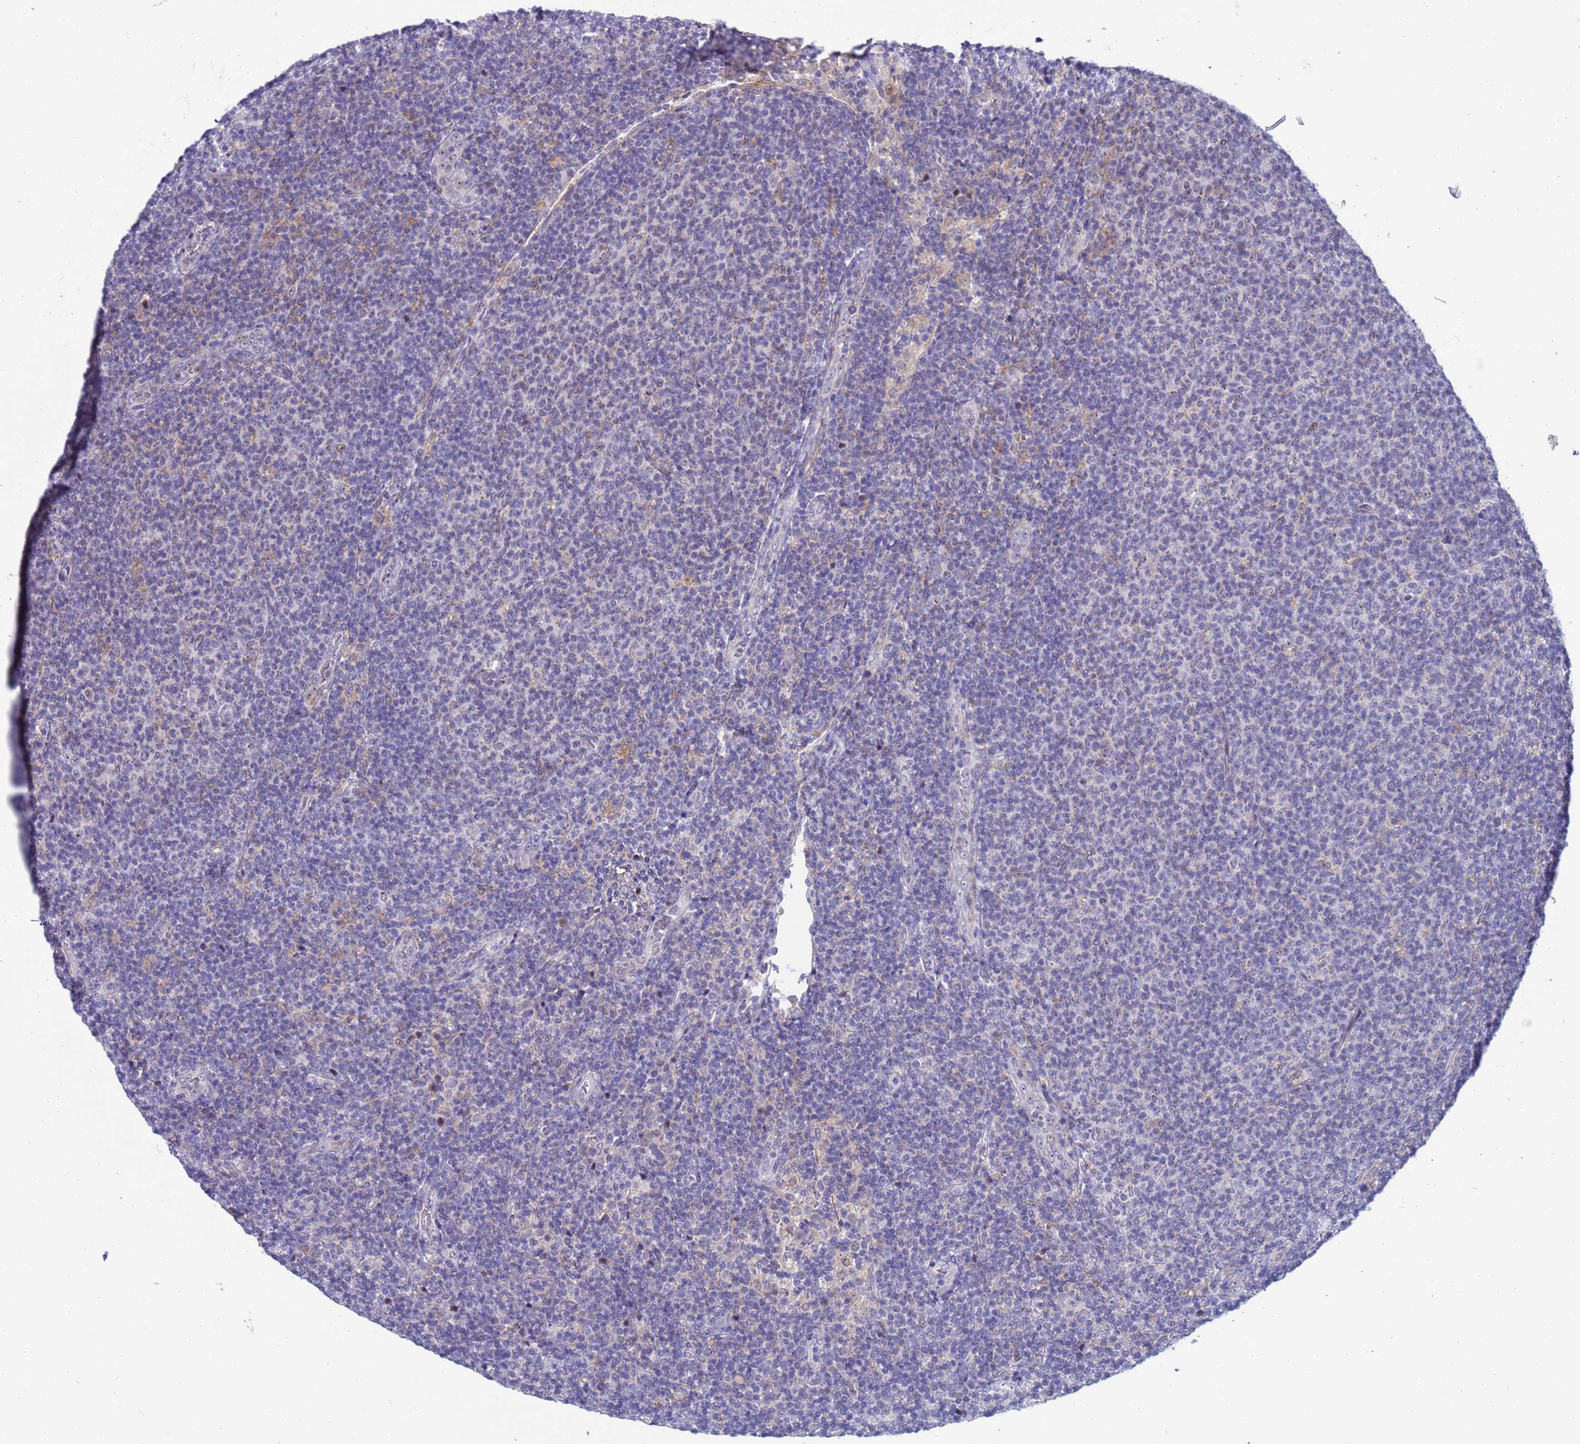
{"staining": {"intensity": "negative", "quantity": "none", "location": "none"}, "tissue": "lymphoma", "cell_type": "Tumor cells", "image_type": "cancer", "snomed": [{"axis": "morphology", "description": "Malignant lymphoma, non-Hodgkin's type, Low grade"}, {"axis": "topography", "description": "Lymph node"}], "caption": "Micrograph shows no significant protein expression in tumor cells of lymphoma. (DAB (3,3'-diaminobenzidine) immunohistochemistry visualized using brightfield microscopy, high magnification).", "gene": "LRATD1", "patient": {"sex": "male", "age": 66}}